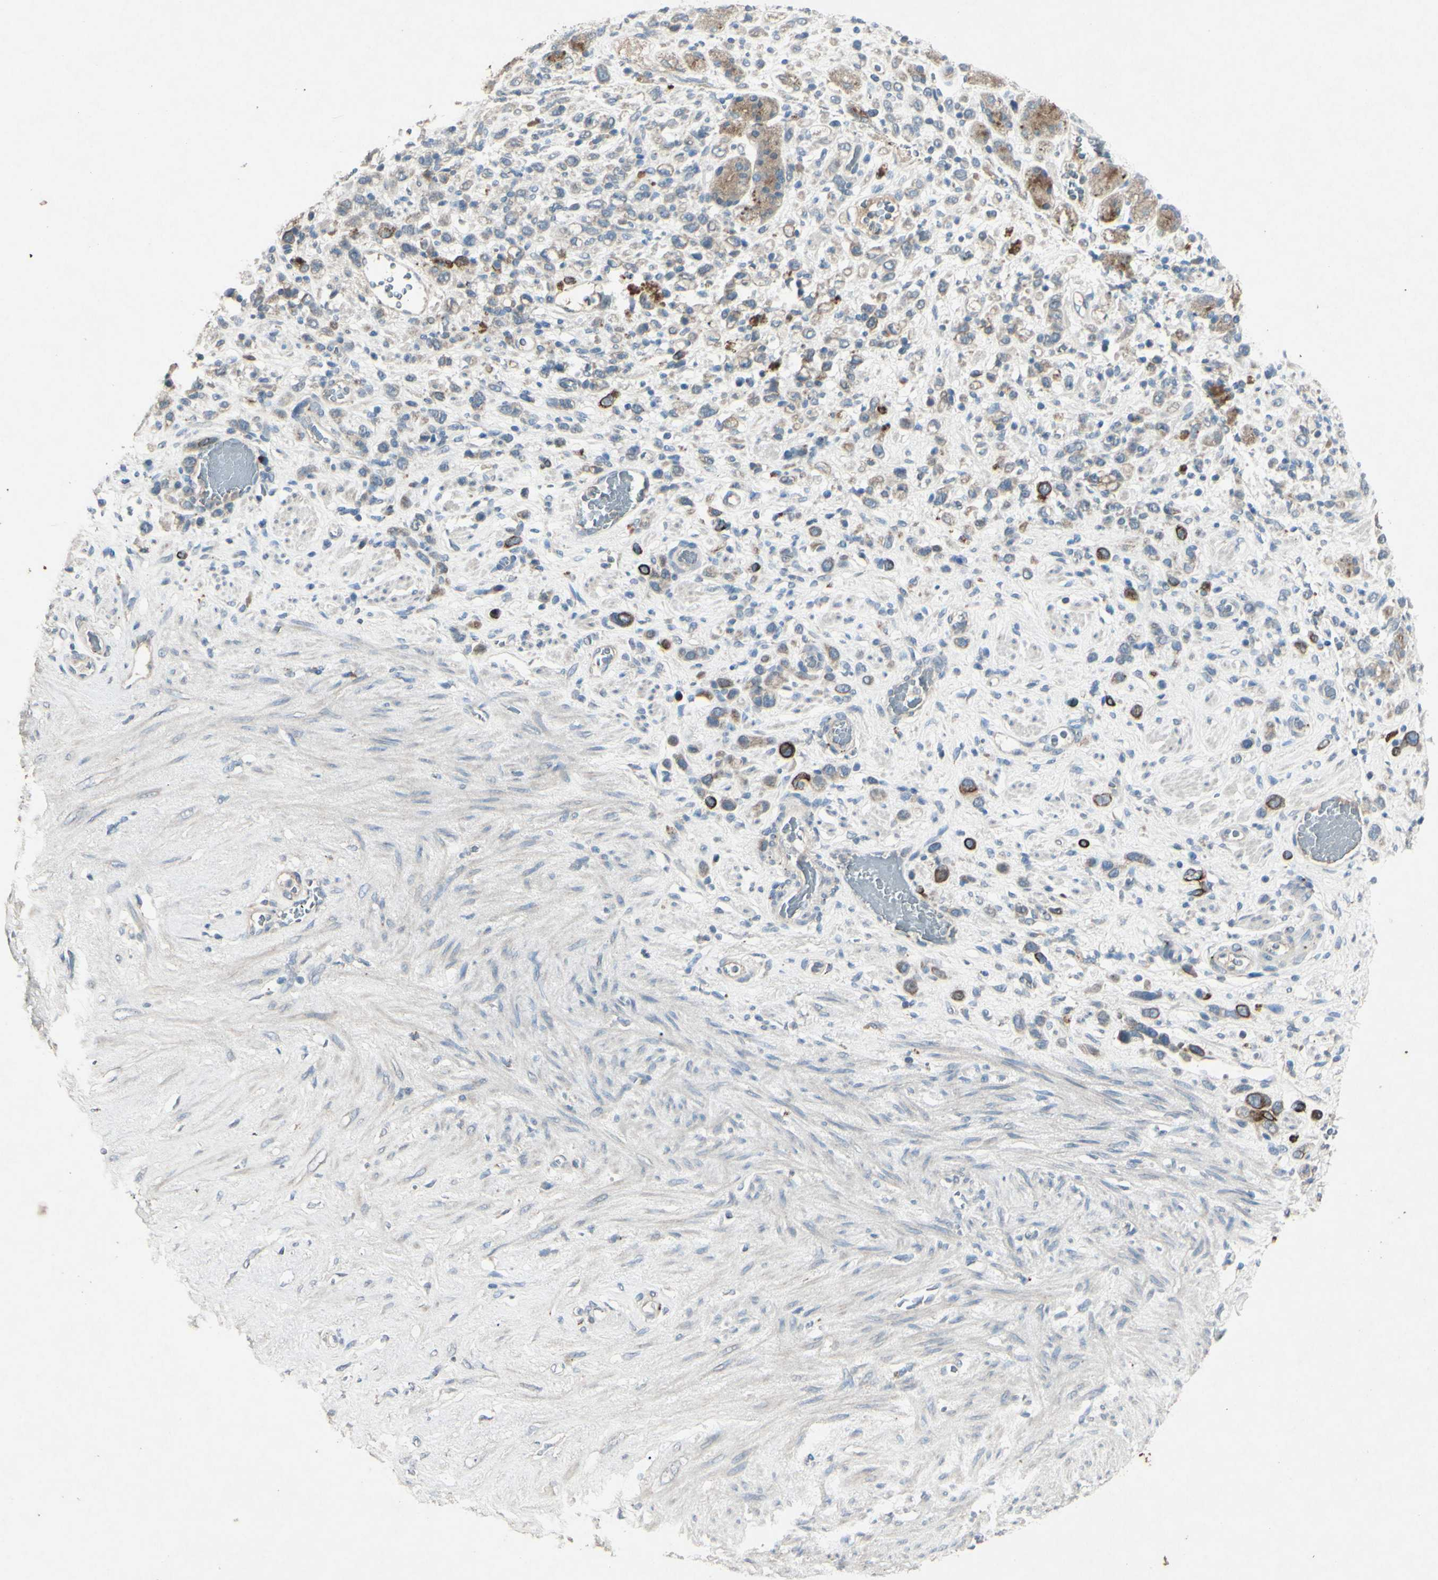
{"staining": {"intensity": "strong", "quantity": "<25%", "location": "cytoplasmic/membranous"}, "tissue": "stomach cancer", "cell_type": "Tumor cells", "image_type": "cancer", "snomed": [{"axis": "morphology", "description": "Adenocarcinoma, NOS"}, {"axis": "morphology", "description": "Adenocarcinoma, High grade"}, {"axis": "topography", "description": "Stomach, upper"}, {"axis": "topography", "description": "Stomach, lower"}], "caption": "Immunohistochemical staining of stomach cancer (high-grade adenocarcinoma) shows medium levels of strong cytoplasmic/membranous staining in approximately <25% of tumor cells.", "gene": "TIMM21", "patient": {"sex": "female", "age": 65}}